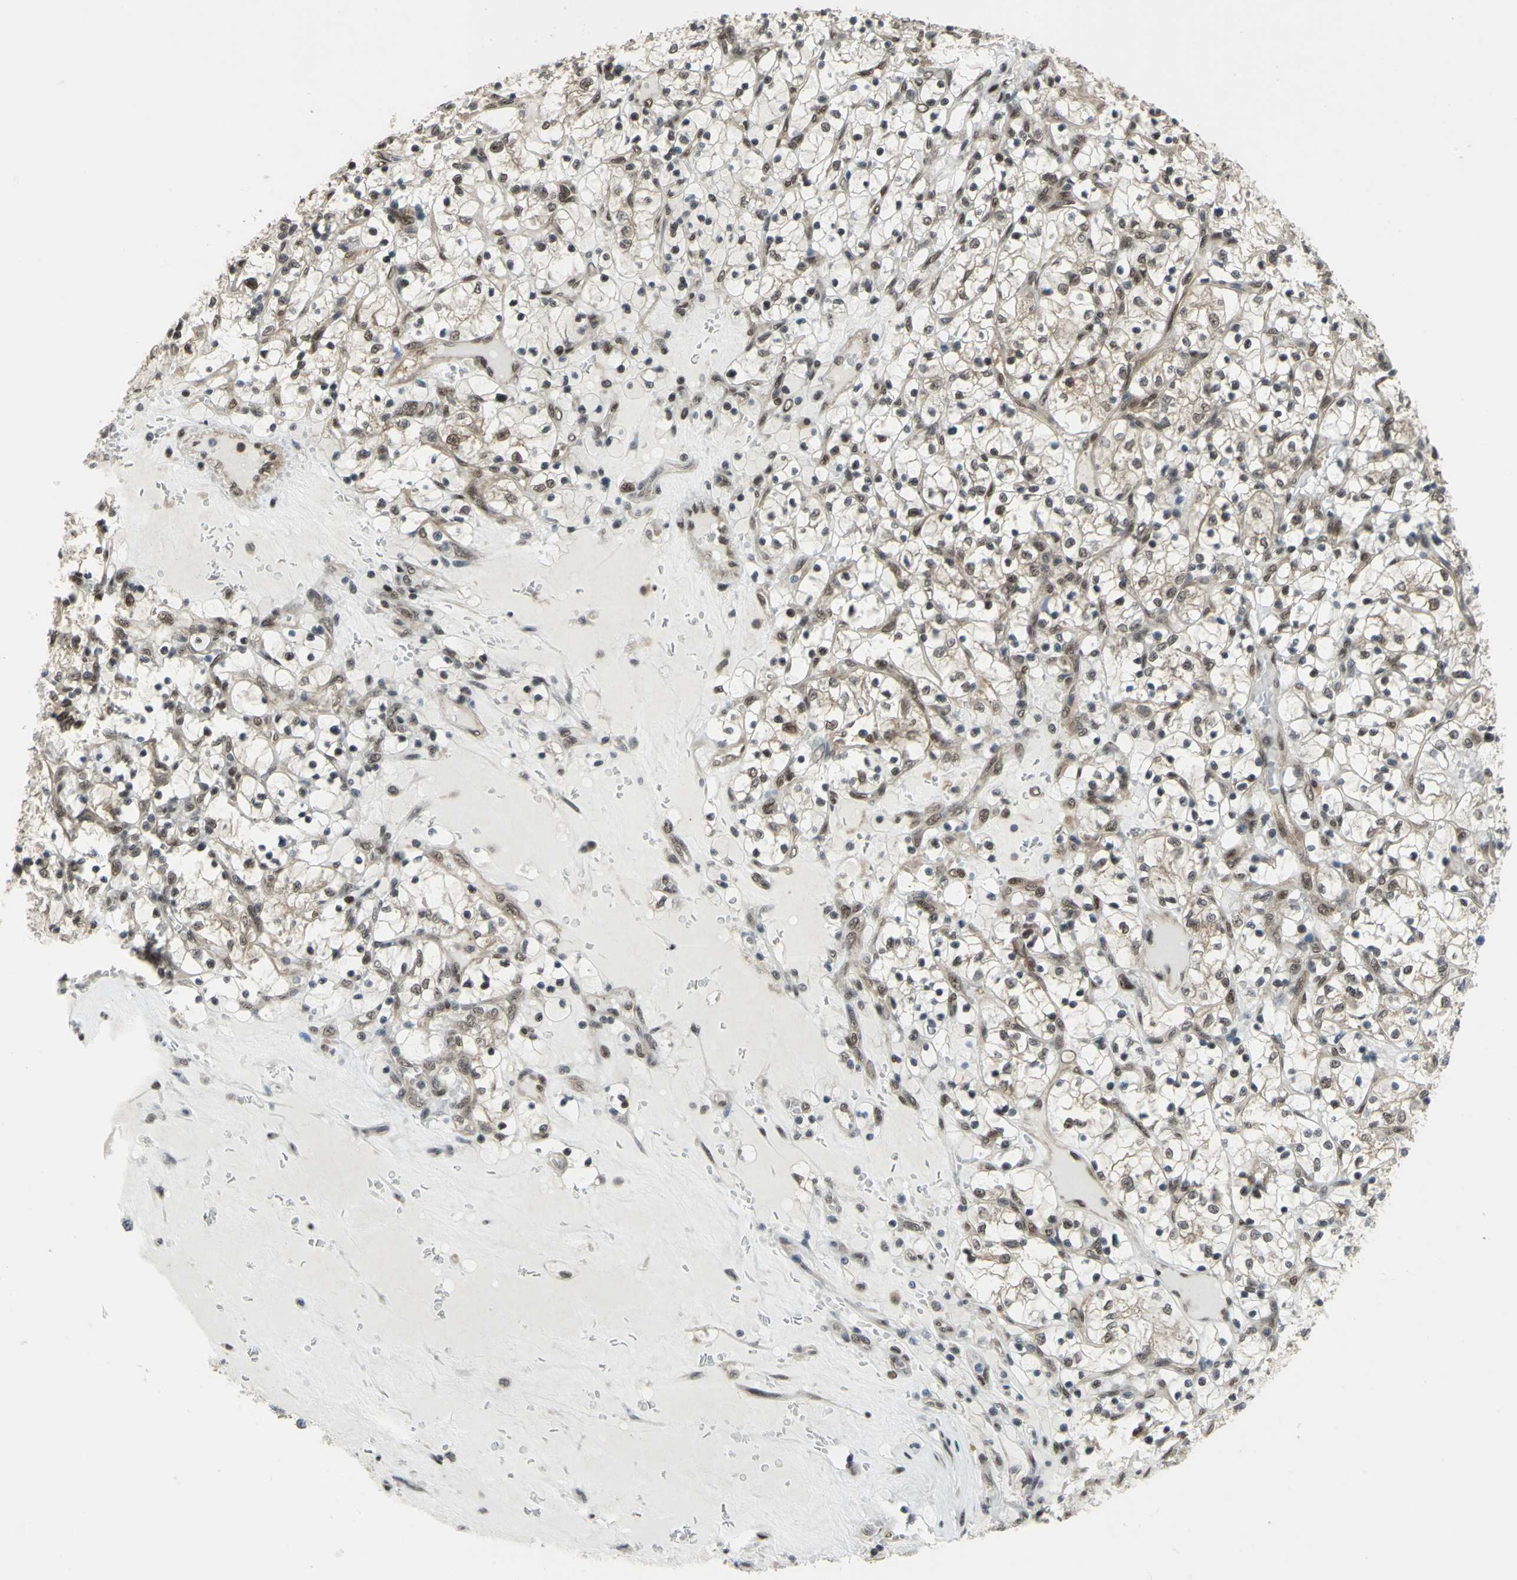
{"staining": {"intensity": "weak", "quantity": "25%-75%", "location": "cytoplasmic/membranous,nuclear"}, "tissue": "renal cancer", "cell_type": "Tumor cells", "image_type": "cancer", "snomed": [{"axis": "morphology", "description": "Adenocarcinoma, NOS"}, {"axis": "topography", "description": "Kidney"}], "caption": "A brown stain highlights weak cytoplasmic/membranous and nuclear staining of a protein in human renal cancer (adenocarcinoma) tumor cells.", "gene": "COPS5", "patient": {"sex": "female", "age": 69}}